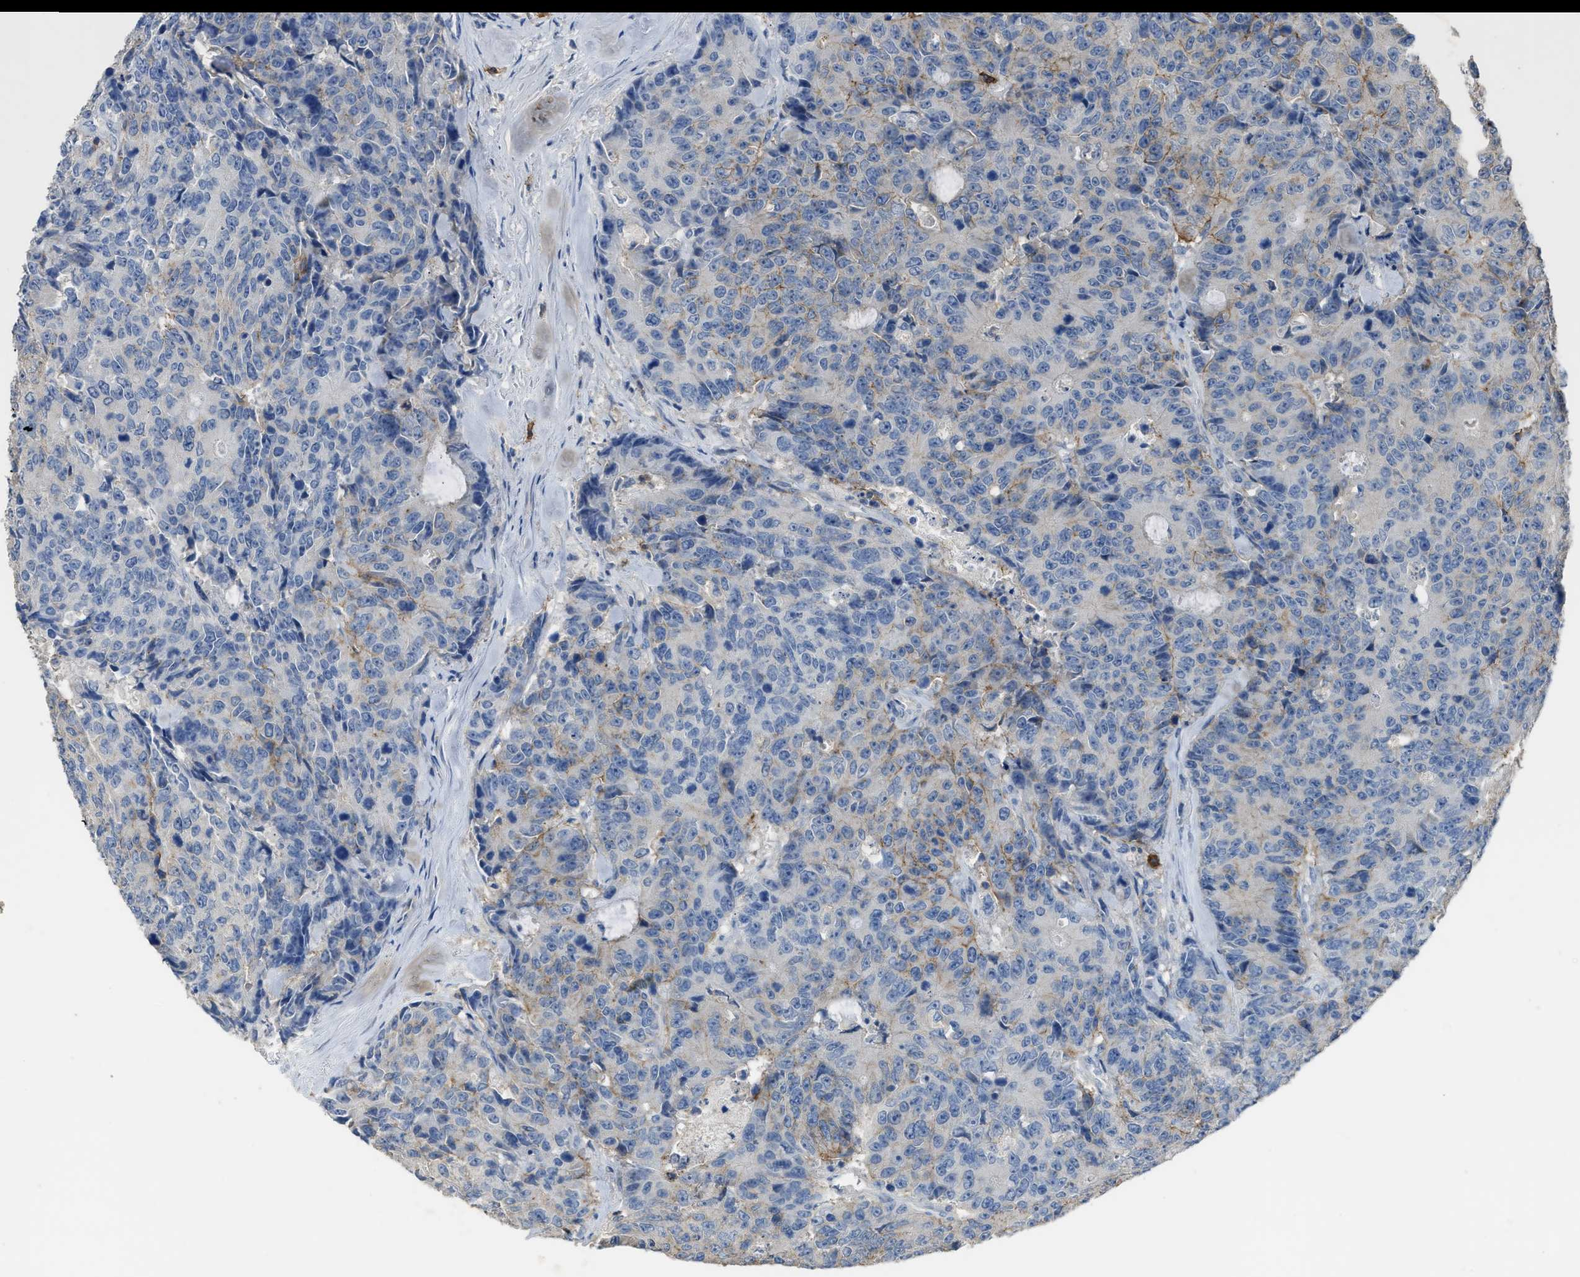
{"staining": {"intensity": "negative", "quantity": "none", "location": "none"}, "tissue": "colorectal cancer", "cell_type": "Tumor cells", "image_type": "cancer", "snomed": [{"axis": "morphology", "description": "Adenocarcinoma, NOS"}, {"axis": "topography", "description": "Colon"}], "caption": "Tumor cells are negative for brown protein staining in colorectal adenocarcinoma.", "gene": "OR51E1", "patient": {"sex": "female", "age": 86}}